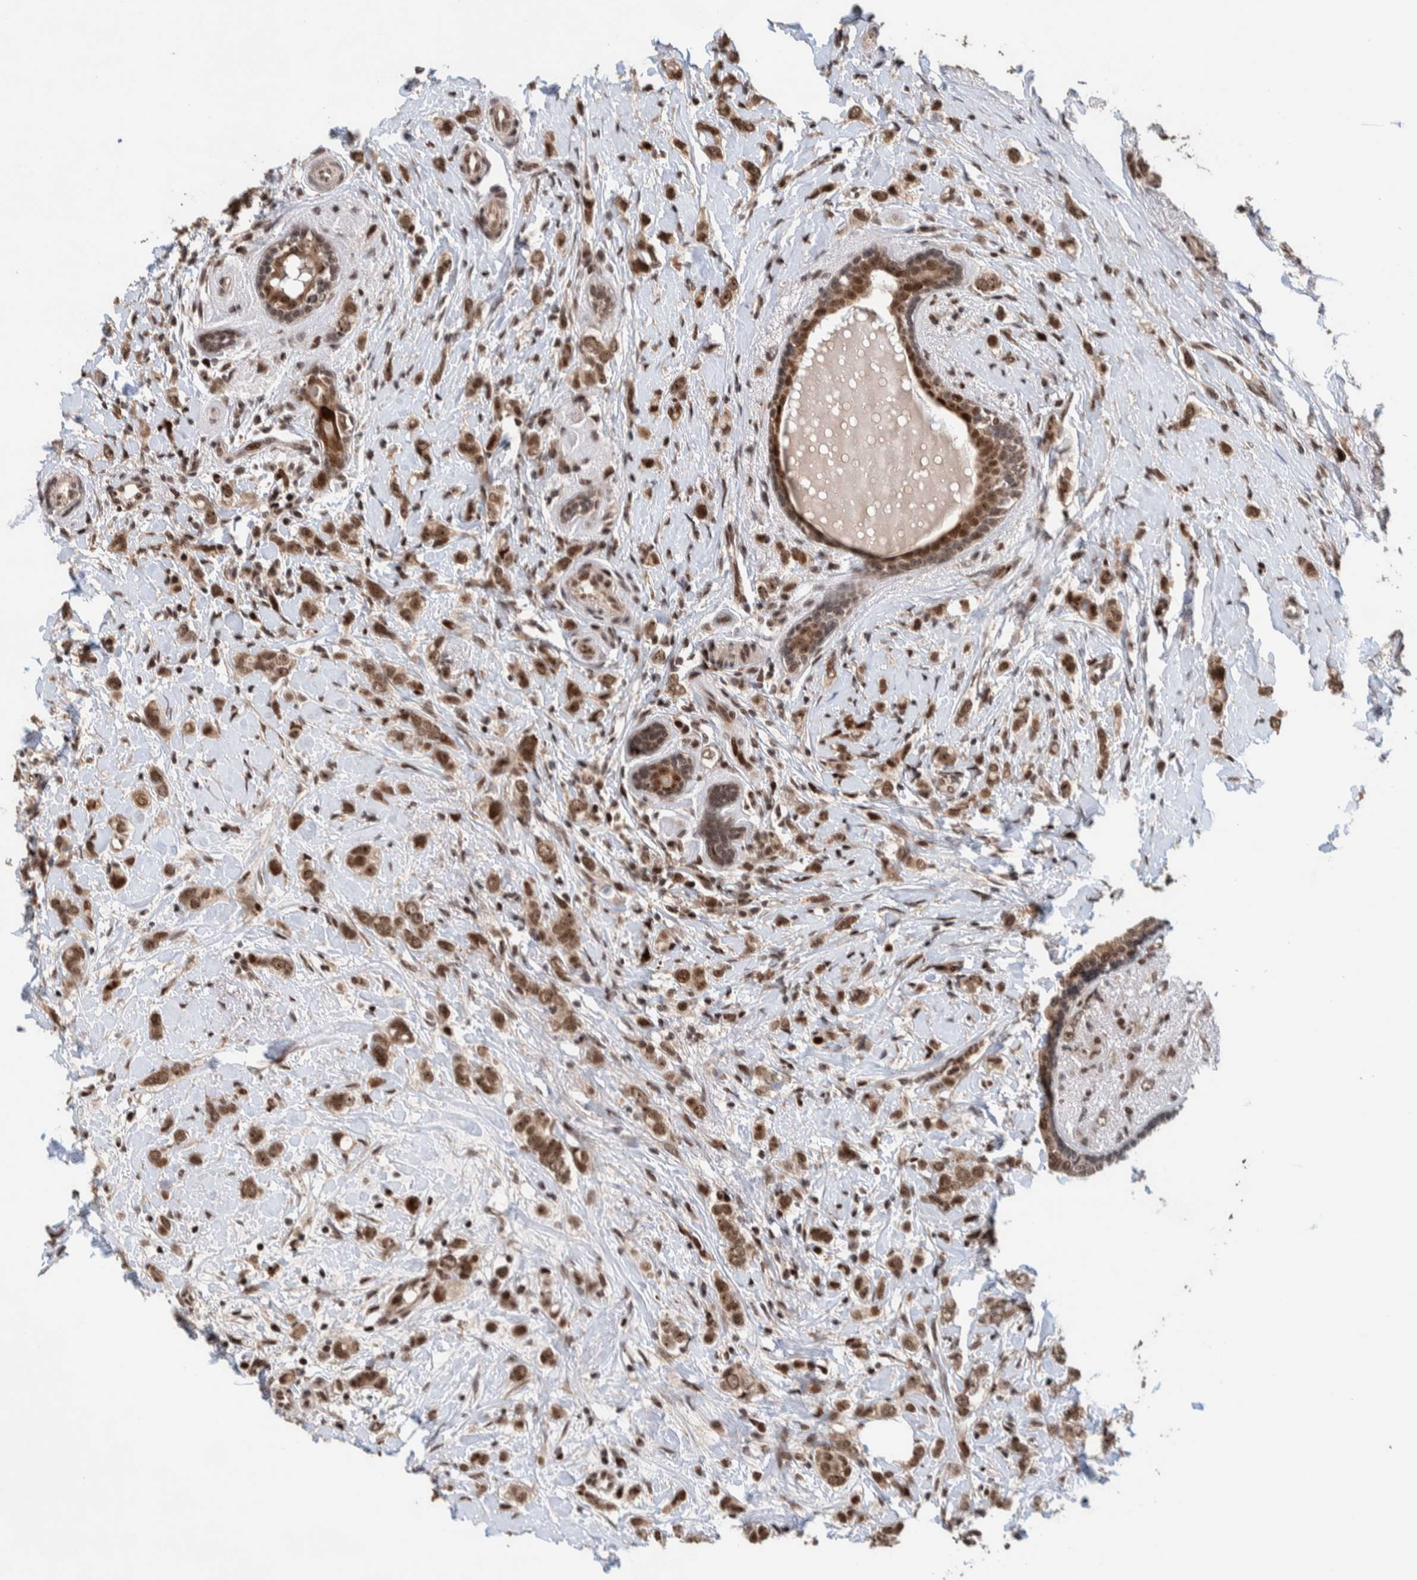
{"staining": {"intensity": "moderate", "quantity": ">75%", "location": "nuclear"}, "tissue": "breast cancer", "cell_type": "Tumor cells", "image_type": "cancer", "snomed": [{"axis": "morphology", "description": "Normal tissue, NOS"}, {"axis": "morphology", "description": "Lobular carcinoma"}, {"axis": "topography", "description": "Breast"}], "caption": "IHC of human breast cancer shows medium levels of moderate nuclear positivity in approximately >75% of tumor cells. Nuclei are stained in blue.", "gene": "CHD4", "patient": {"sex": "female", "age": 47}}